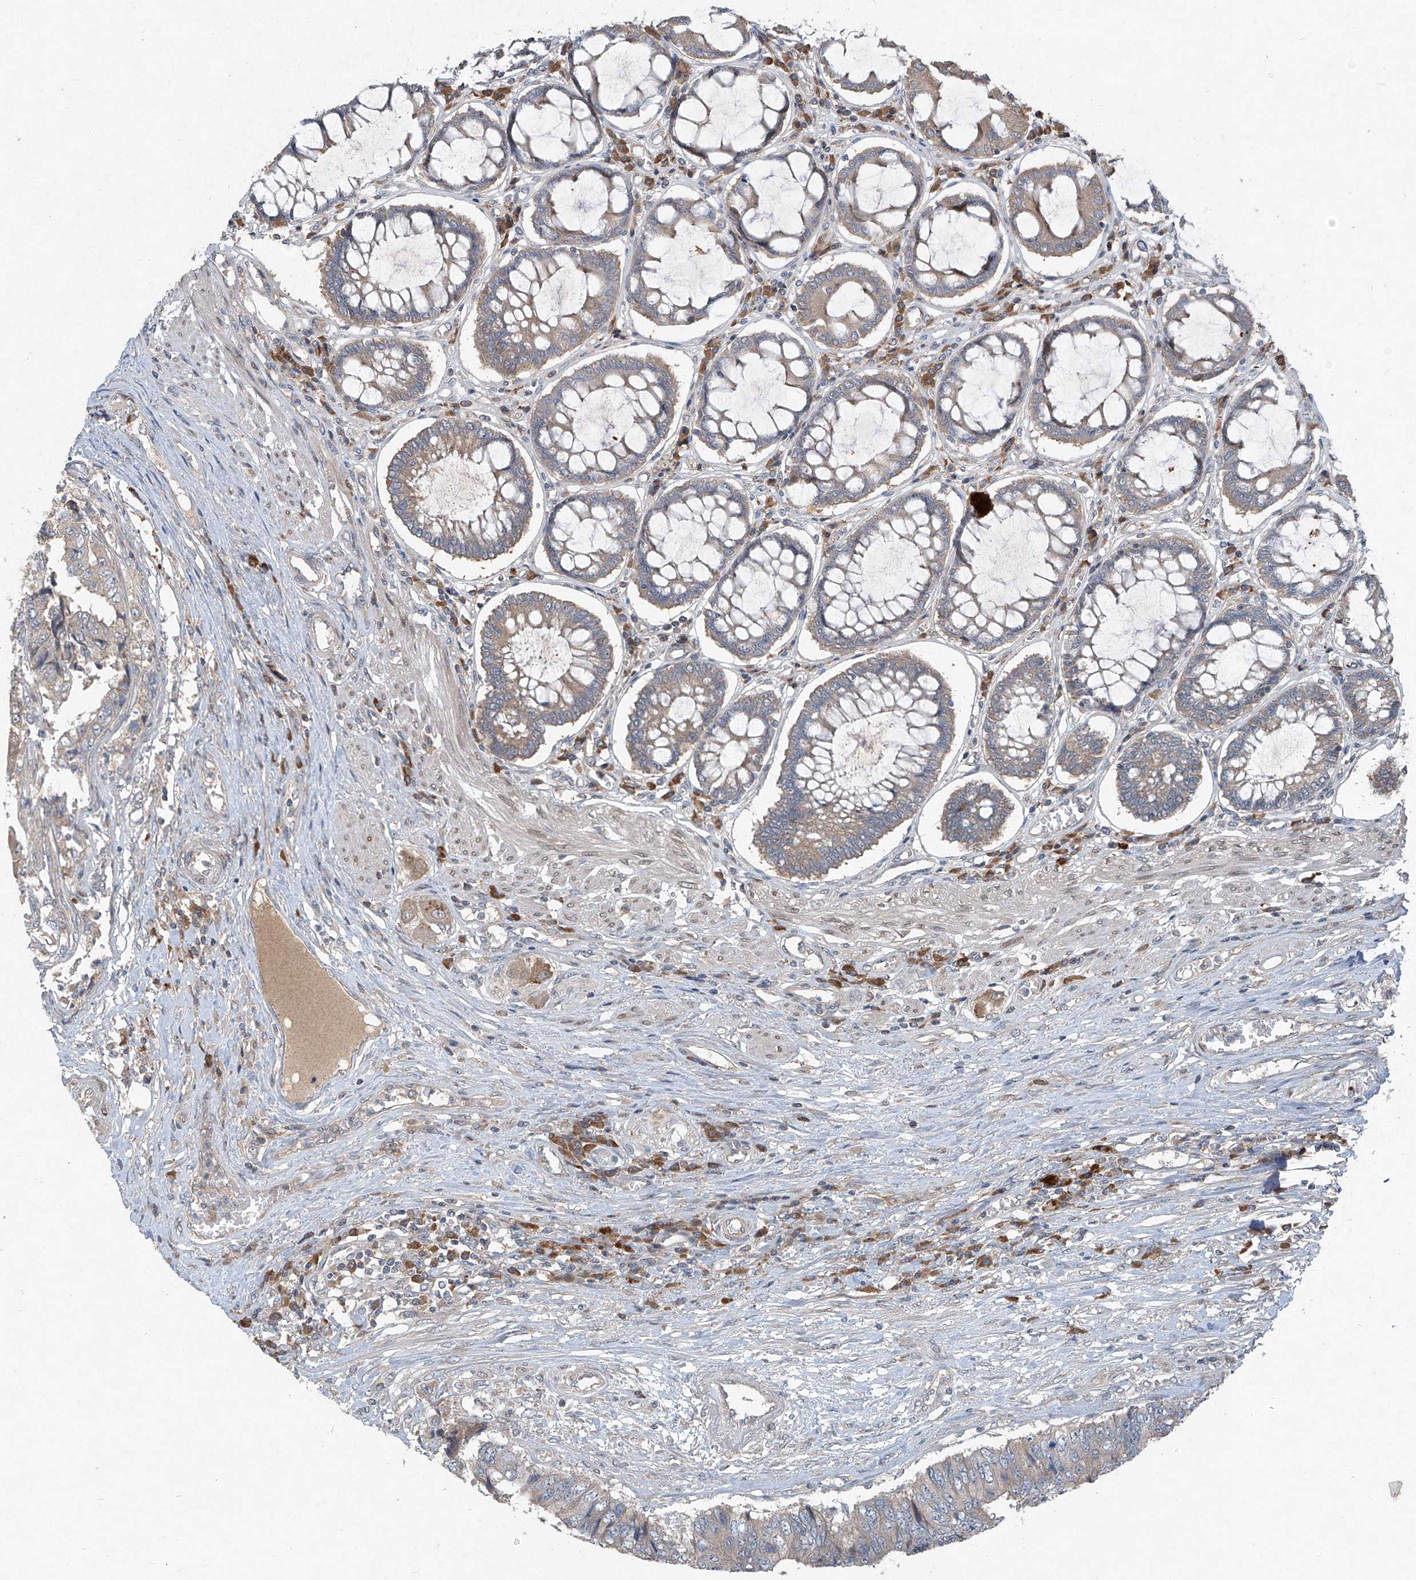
{"staining": {"intensity": "weak", "quantity": "<25%", "location": "cytoplasmic/membranous"}, "tissue": "colorectal cancer", "cell_type": "Tumor cells", "image_type": "cancer", "snomed": [{"axis": "morphology", "description": "Adenocarcinoma, NOS"}, {"axis": "topography", "description": "Rectum"}], "caption": "The histopathology image shows no staining of tumor cells in colorectal cancer (adenocarcinoma).", "gene": "FOXRED2", "patient": {"sex": "male", "age": 84}}